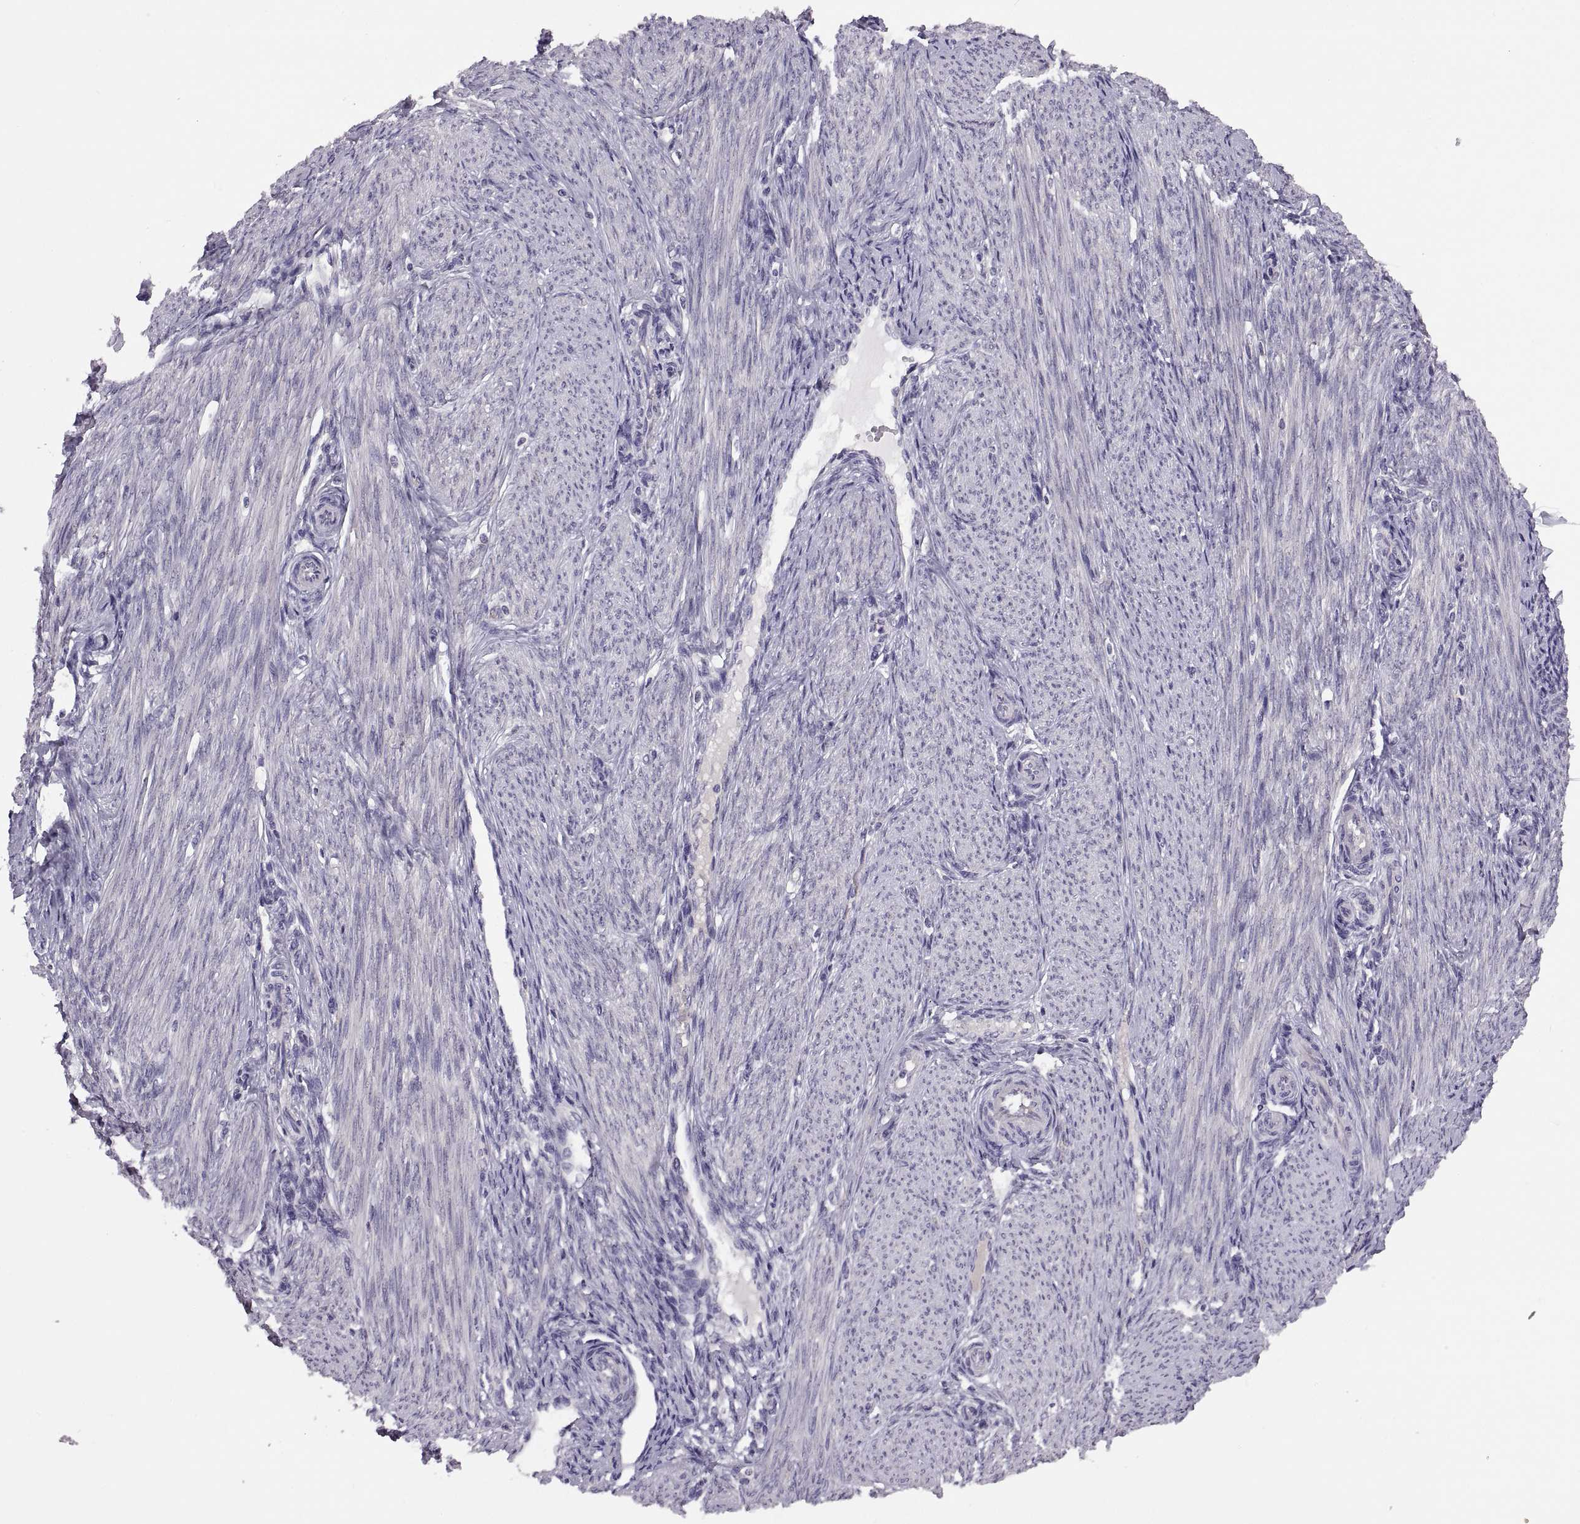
{"staining": {"intensity": "negative", "quantity": "none", "location": "none"}, "tissue": "endometrium", "cell_type": "Cells in endometrial stroma", "image_type": "normal", "snomed": [{"axis": "morphology", "description": "Normal tissue, NOS"}, {"axis": "topography", "description": "Endometrium"}], "caption": "Micrograph shows no protein staining in cells in endometrial stroma of benign endometrium.", "gene": "ACSBG2", "patient": {"sex": "female", "age": 39}}